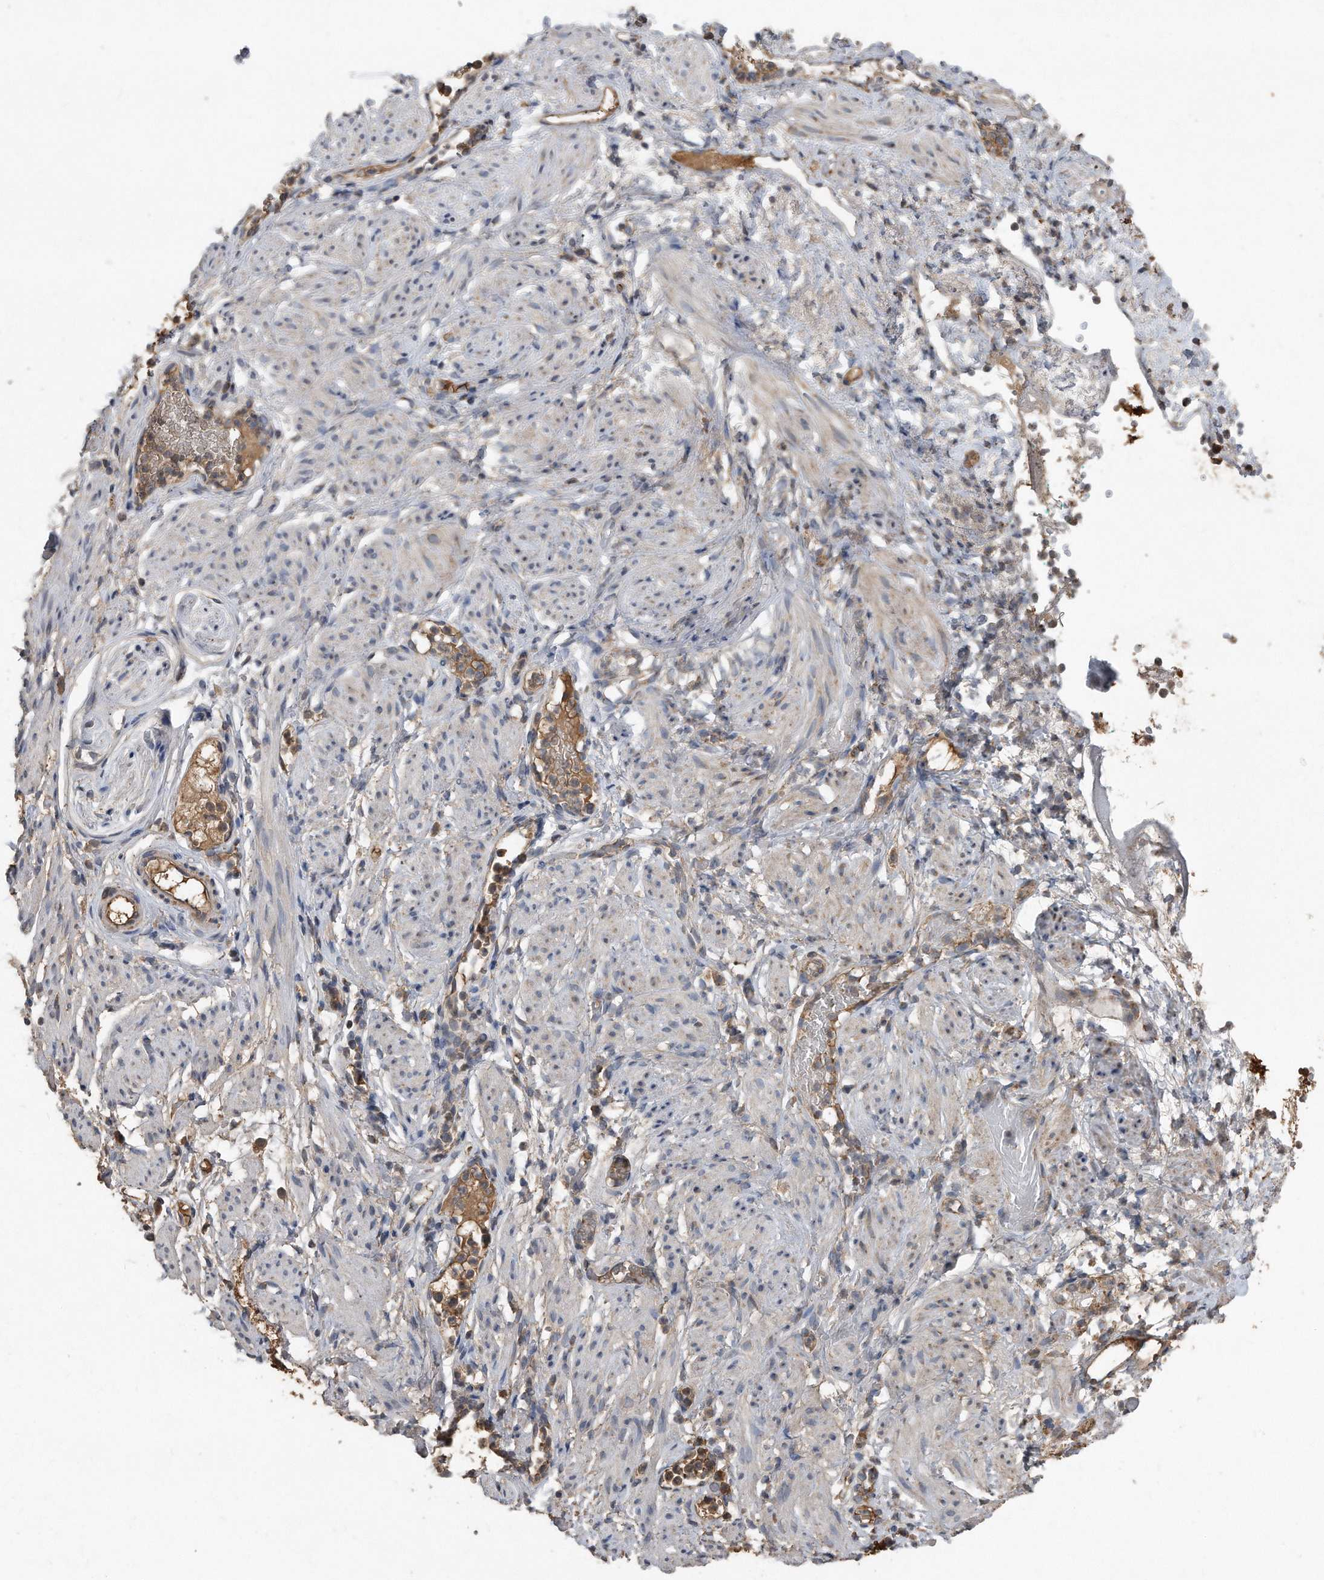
{"staining": {"intensity": "moderate", "quantity": ">75%", "location": "cytoplasmic/membranous"}, "tissue": "soft tissue", "cell_type": "Chondrocytes", "image_type": "normal", "snomed": [{"axis": "morphology", "description": "Normal tissue, NOS"}, {"axis": "topography", "description": "Smooth muscle"}, {"axis": "topography", "description": "Peripheral nerve tissue"}], "caption": "Soft tissue stained with immunohistochemistry reveals moderate cytoplasmic/membranous staining in approximately >75% of chondrocytes.", "gene": "SDHA", "patient": {"sex": "female", "age": 39}}